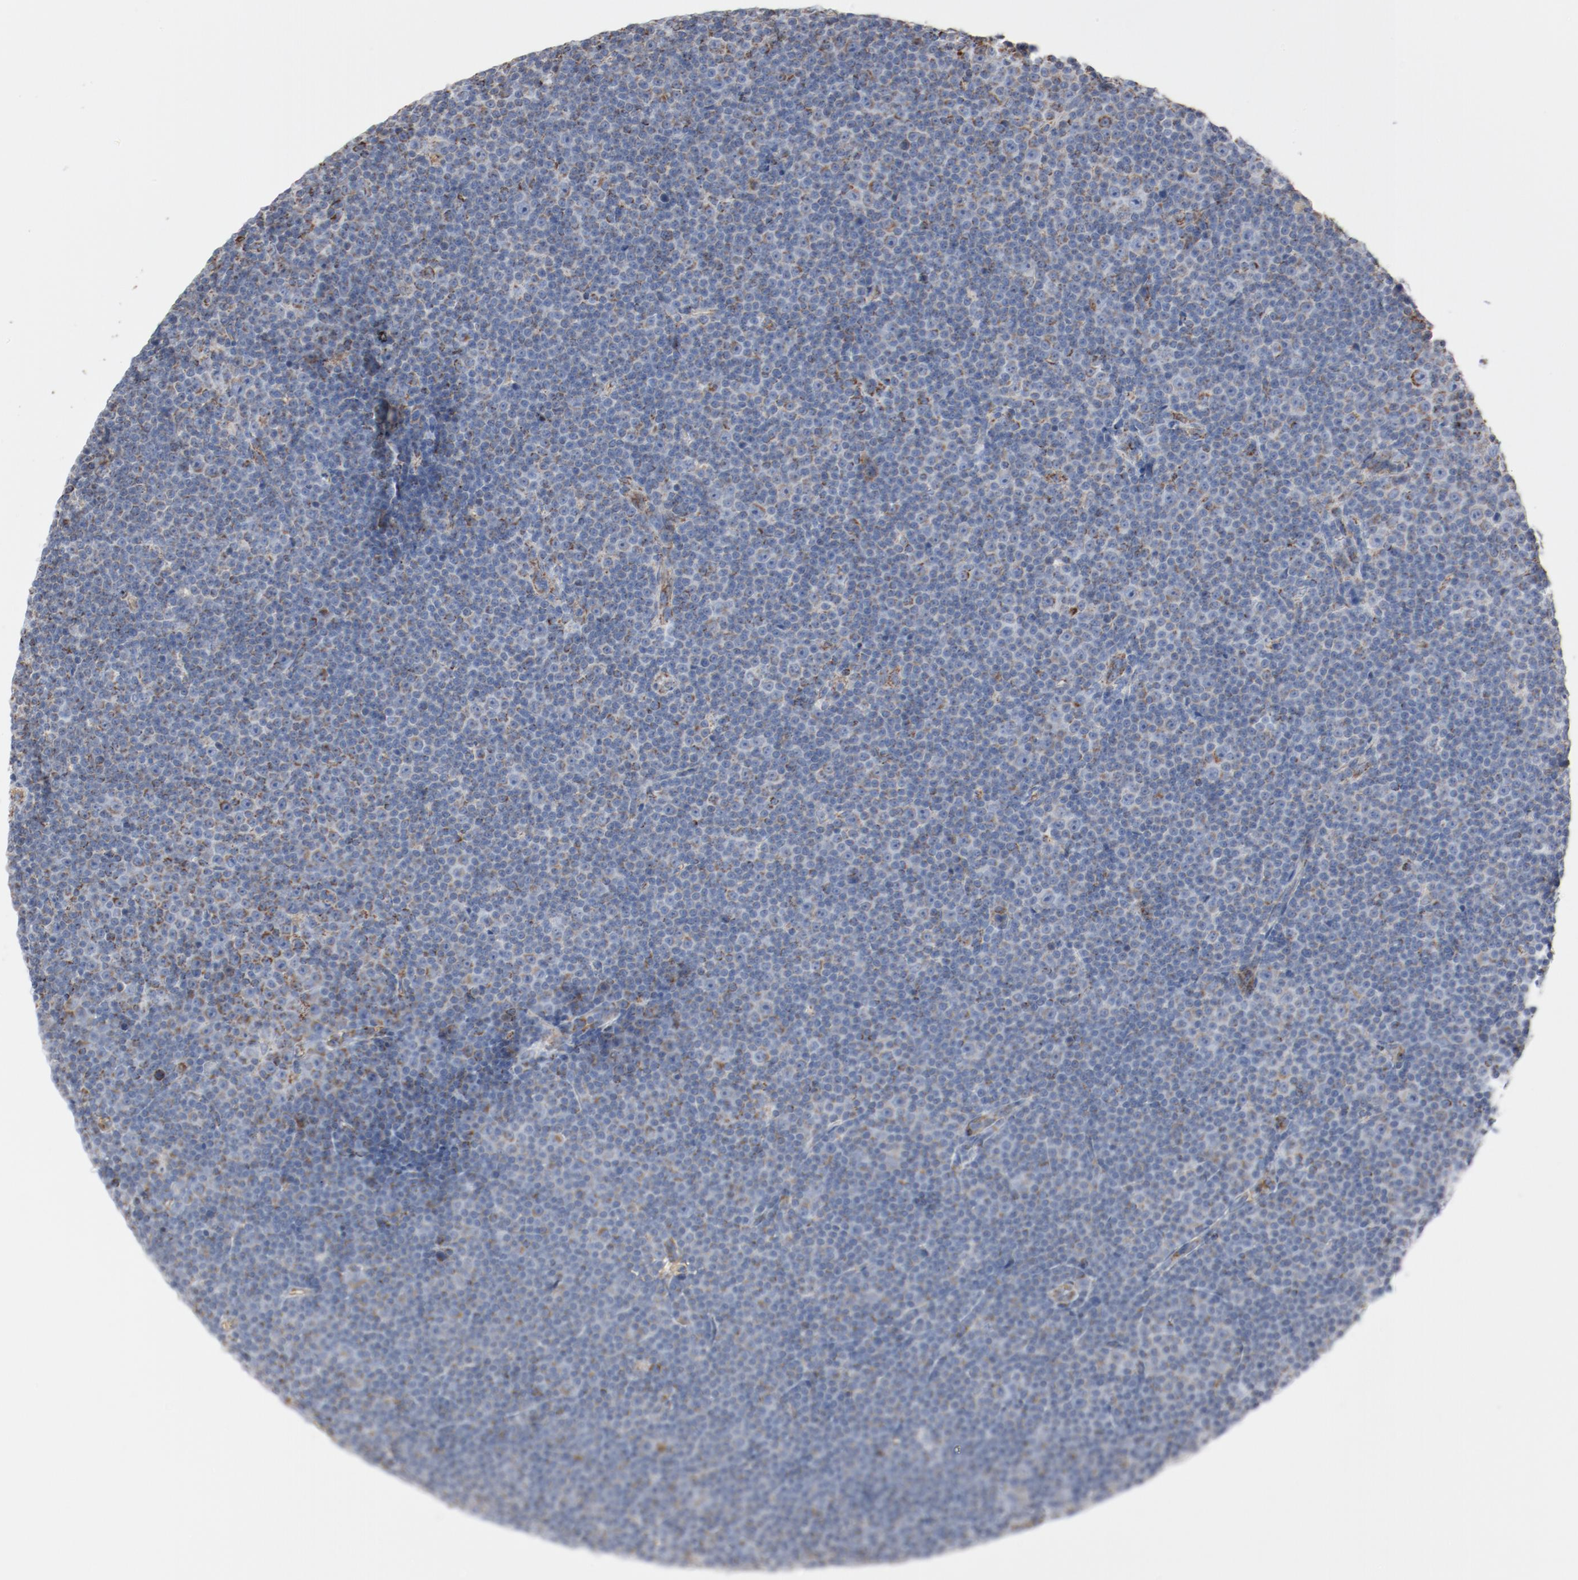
{"staining": {"intensity": "weak", "quantity": "<25%", "location": "cytoplasmic/membranous"}, "tissue": "lymphoma", "cell_type": "Tumor cells", "image_type": "cancer", "snomed": [{"axis": "morphology", "description": "Malignant lymphoma, non-Hodgkin's type, Low grade"}, {"axis": "topography", "description": "Lymph node"}], "caption": "Tumor cells are negative for protein expression in human lymphoma.", "gene": "NDUFB8", "patient": {"sex": "female", "age": 67}}